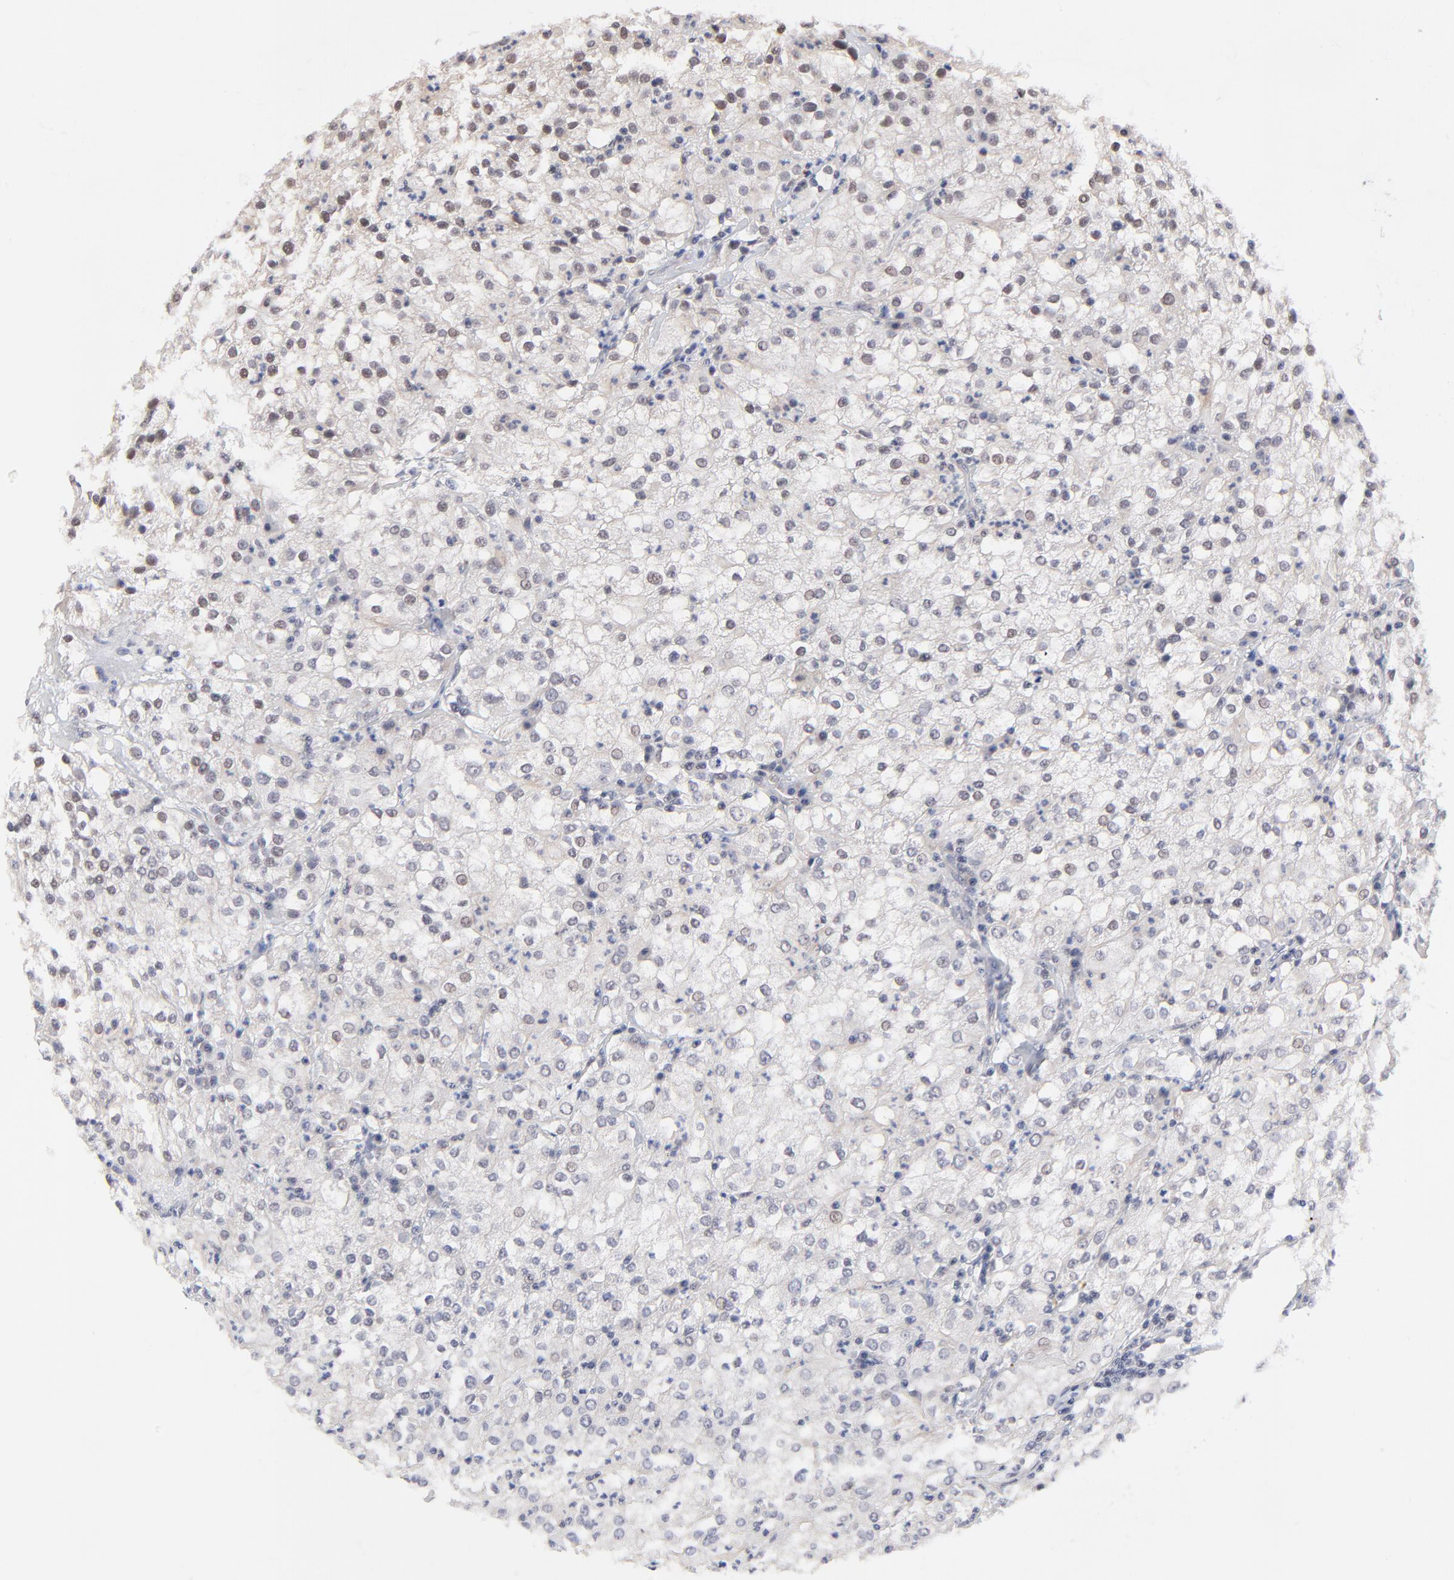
{"staining": {"intensity": "weak", "quantity": "25%-75%", "location": "nuclear"}, "tissue": "renal cancer", "cell_type": "Tumor cells", "image_type": "cancer", "snomed": [{"axis": "morphology", "description": "Adenocarcinoma, NOS"}, {"axis": "topography", "description": "Kidney"}], "caption": "A histopathology image of adenocarcinoma (renal) stained for a protein reveals weak nuclear brown staining in tumor cells. Ihc stains the protein of interest in brown and the nuclei are stained blue.", "gene": "FBXO8", "patient": {"sex": "male", "age": 59}}